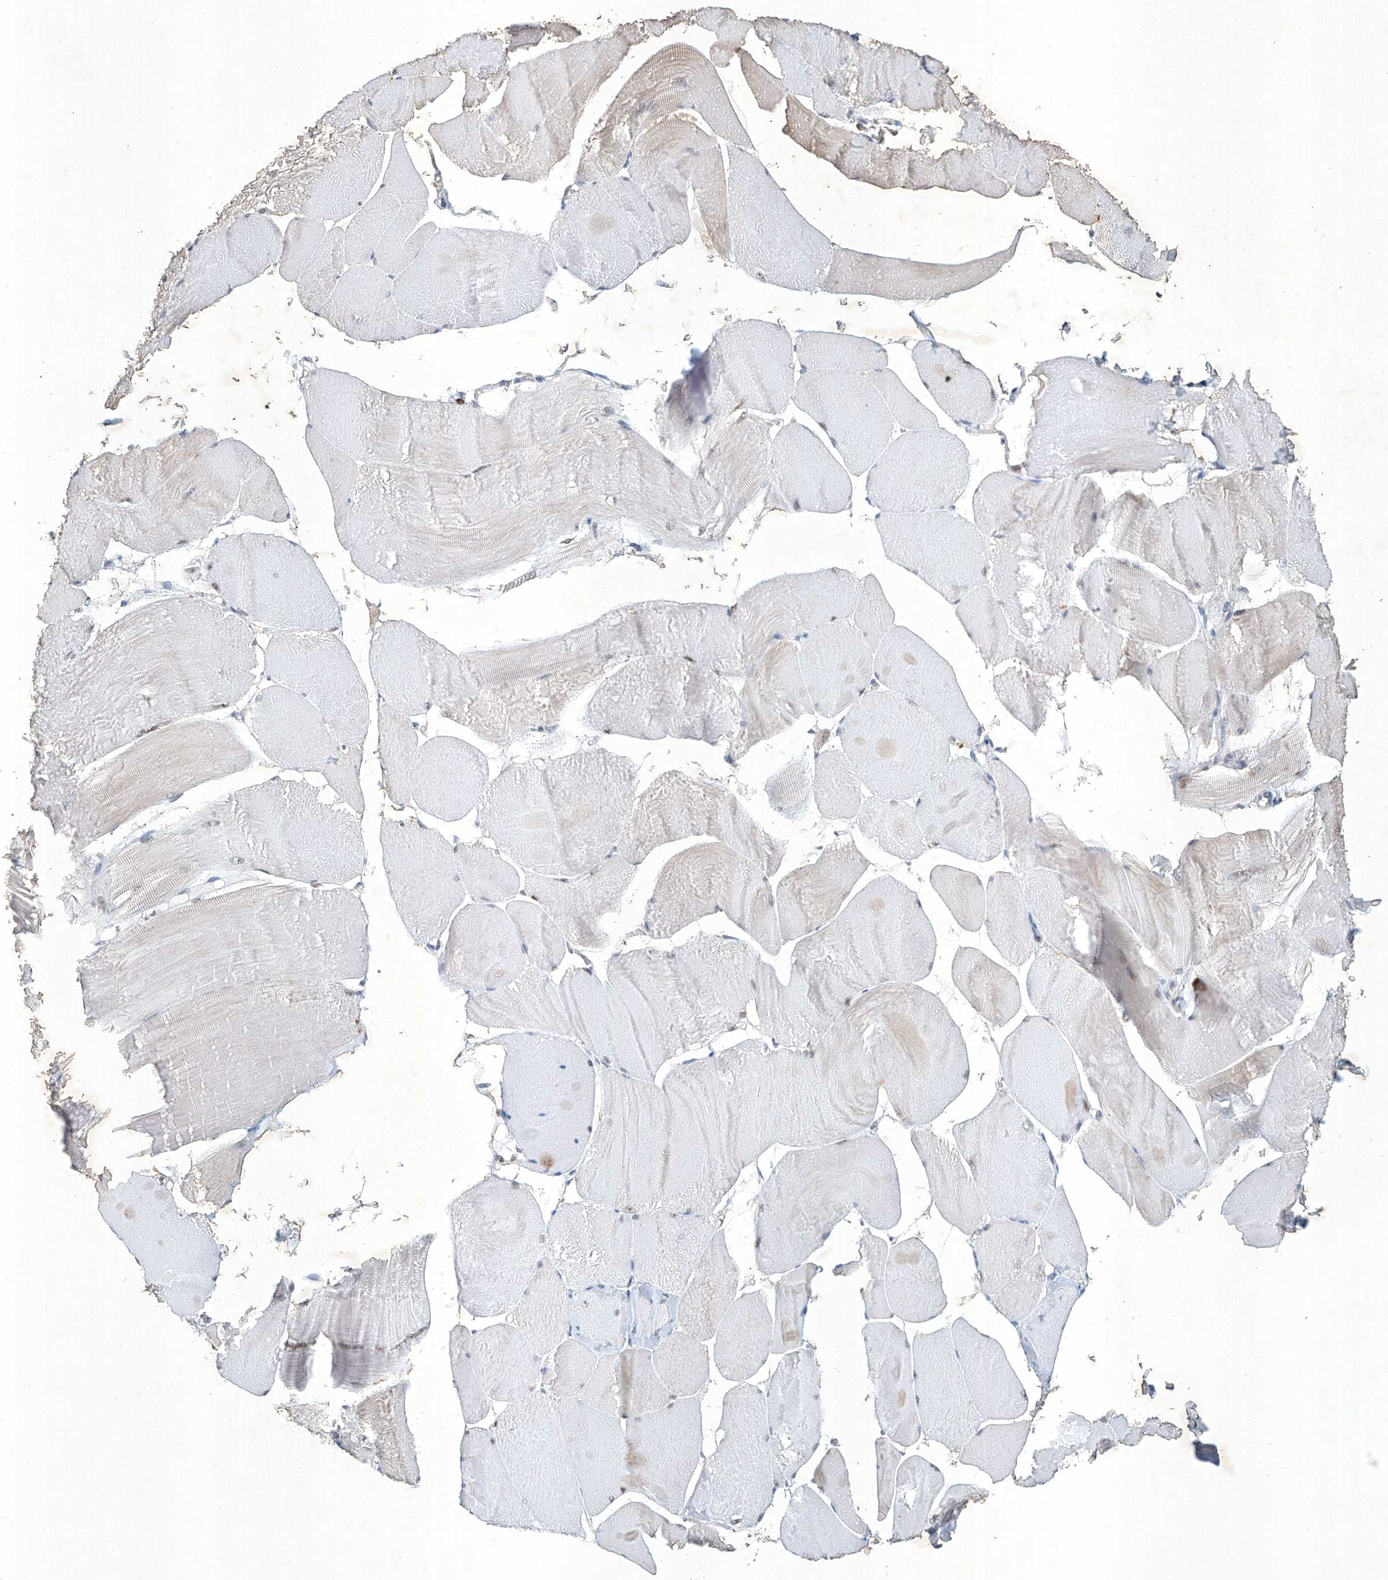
{"staining": {"intensity": "weak", "quantity": "<25%", "location": "cytoplasmic/membranous"}, "tissue": "skeletal muscle", "cell_type": "Myocytes", "image_type": "normal", "snomed": [{"axis": "morphology", "description": "Normal tissue, NOS"}, {"axis": "morphology", "description": "Basal cell carcinoma"}, {"axis": "topography", "description": "Skeletal muscle"}], "caption": "The IHC micrograph has no significant positivity in myocytes of skeletal muscle. The staining was performed using DAB (3,3'-diaminobenzidine) to visualize the protein expression in brown, while the nuclei were stained in blue with hematoxylin (Magnification: 20x).", "gene": "TAF8", "patient": {"sex": "female", "age": 64}}